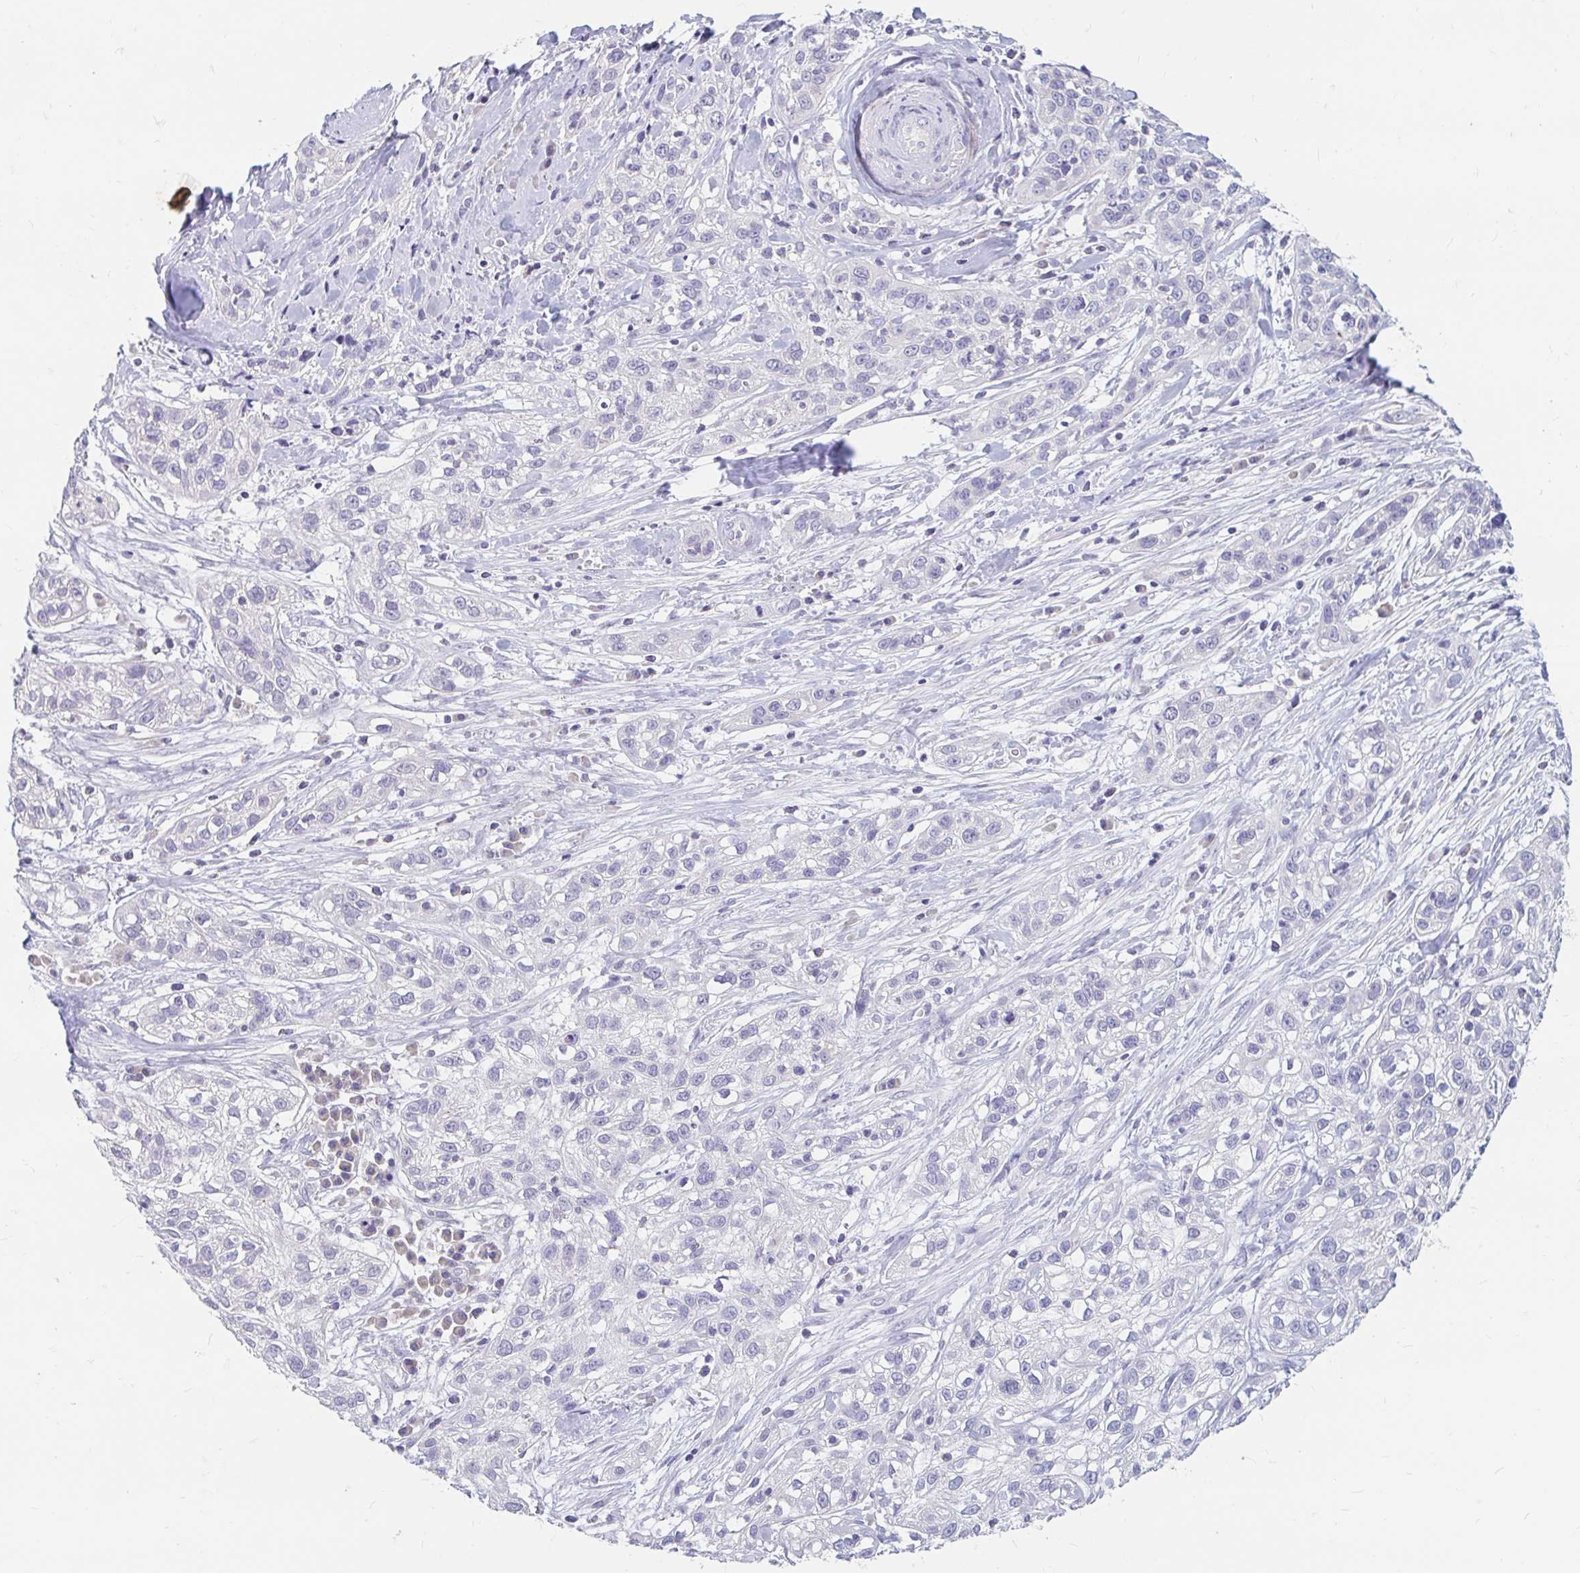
{"staining": {"intensity": "negative", "quantity": "none", "location": "none"}, "tissue": "skin cancer", "cell_type": "Tumor cells", "image_type": "cancer", "snomed": [{"axis": "morphology", "description": "Squamous cell carcinoma, NOS"}, {"axis": "topography", "description": "Skin"}], "caption": "Micrograph shows no protein staining in tumor cells of skin cancer tissue. The staining is performed using DAB brown chromogen with nuclei counter-stained in using hematoxylin.", "gene": "ADH1A", "patient": {"sex": "male", "age": 82}}